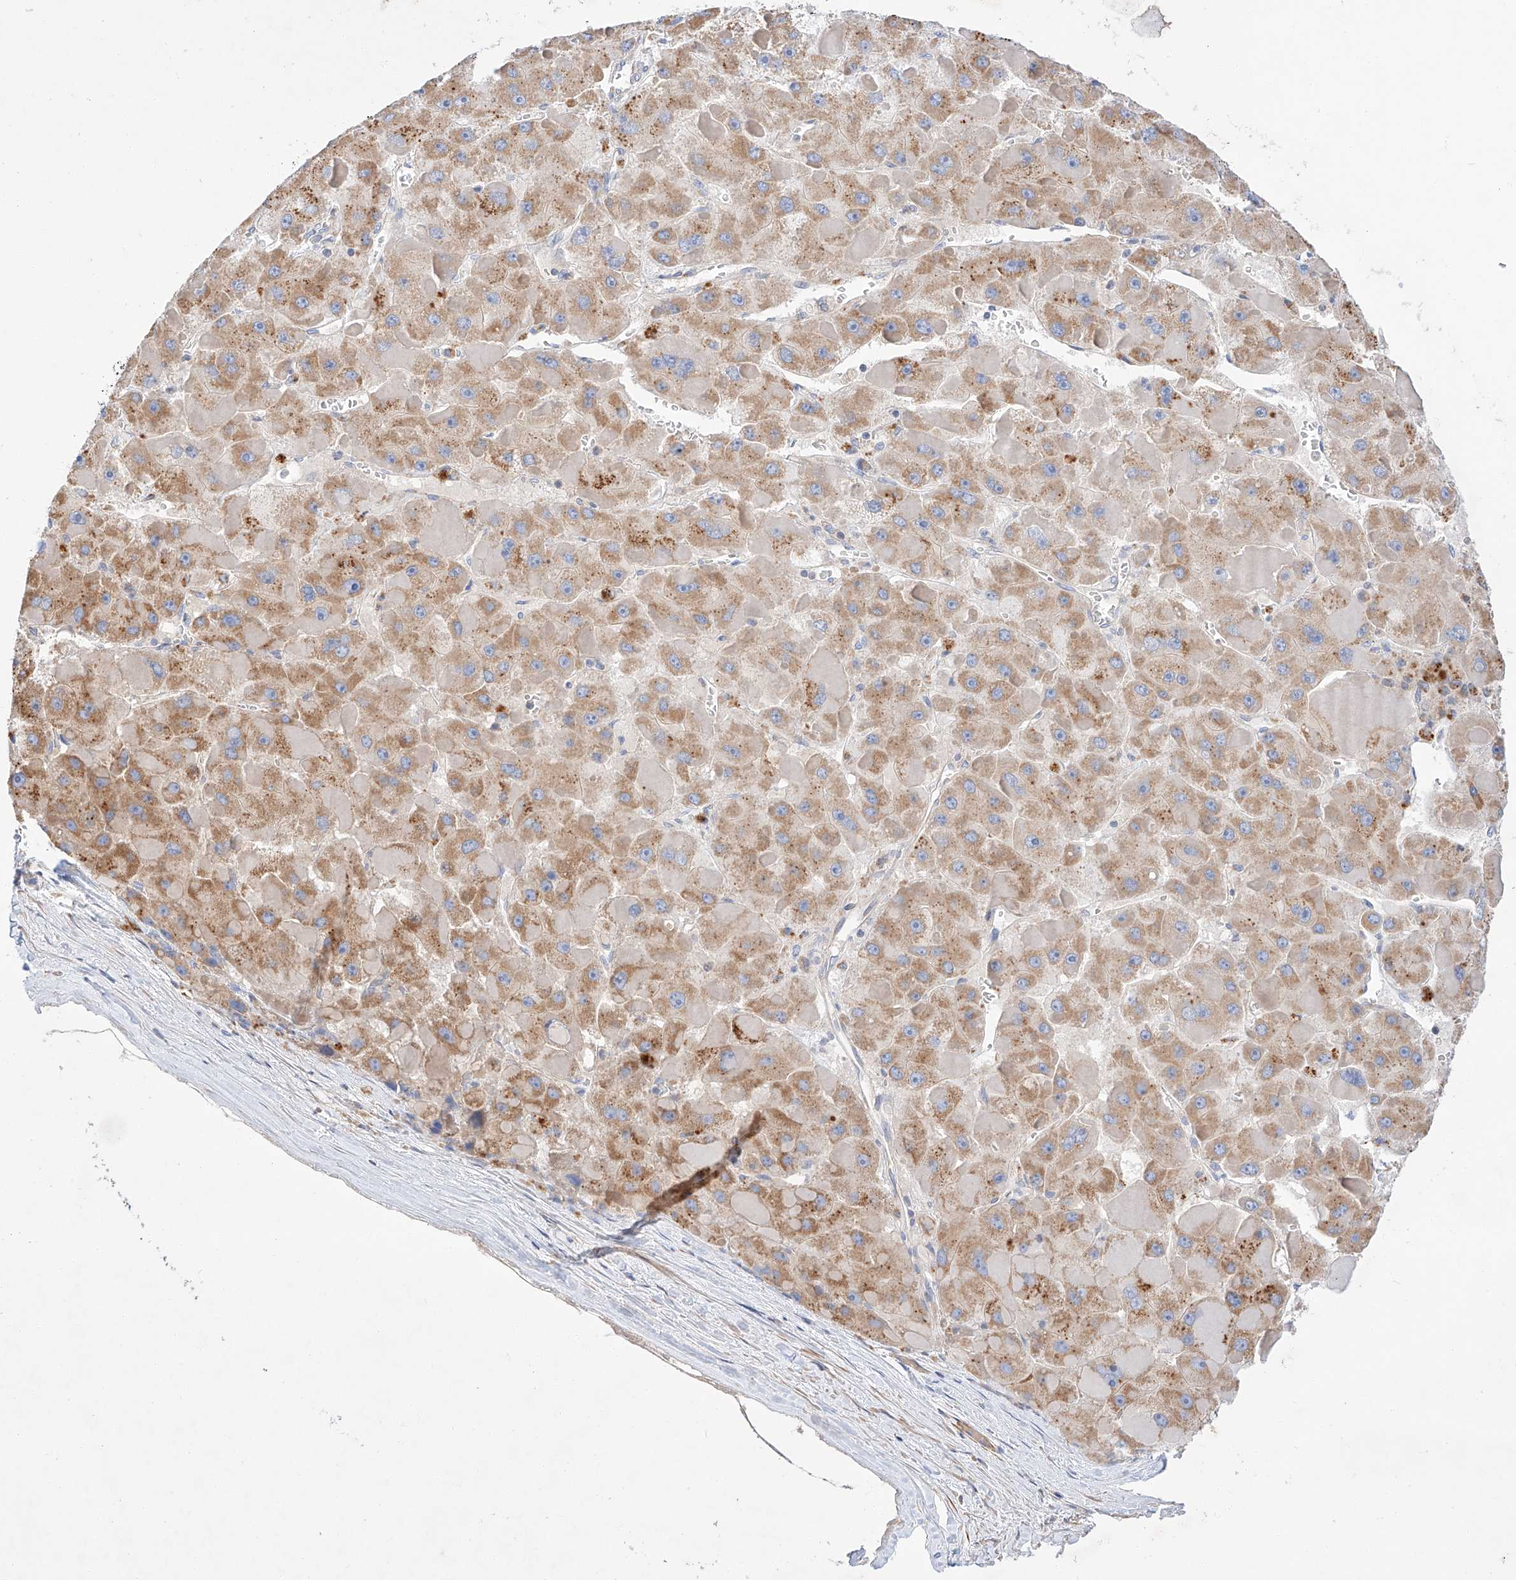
{"staining": {"intensity": "moderate", "quantity": "25%-75%", "location": "cytoplasmic/membranous"}, "tissue": "liver cancer", "cell_type": "Tumor cells", "image_type": "cancer", "snomed": [{"axis": "morphology", "description": "Carcinoma, Hepatocellular, NOS"}, {"axis": "topography", "description": "Liver"}], "caption": "The micrograph reveals a brown stain indicating the presence of a protein in the cytoplasmic/membranous of tumor cells in liver cancer. The staining is performed using DAB brown chromogen to label protein expression. The nuclei are counter-stained blue using hematoxylin.", "gene": "C6orf118", "patient": {"sex": "female", "age": 73}}